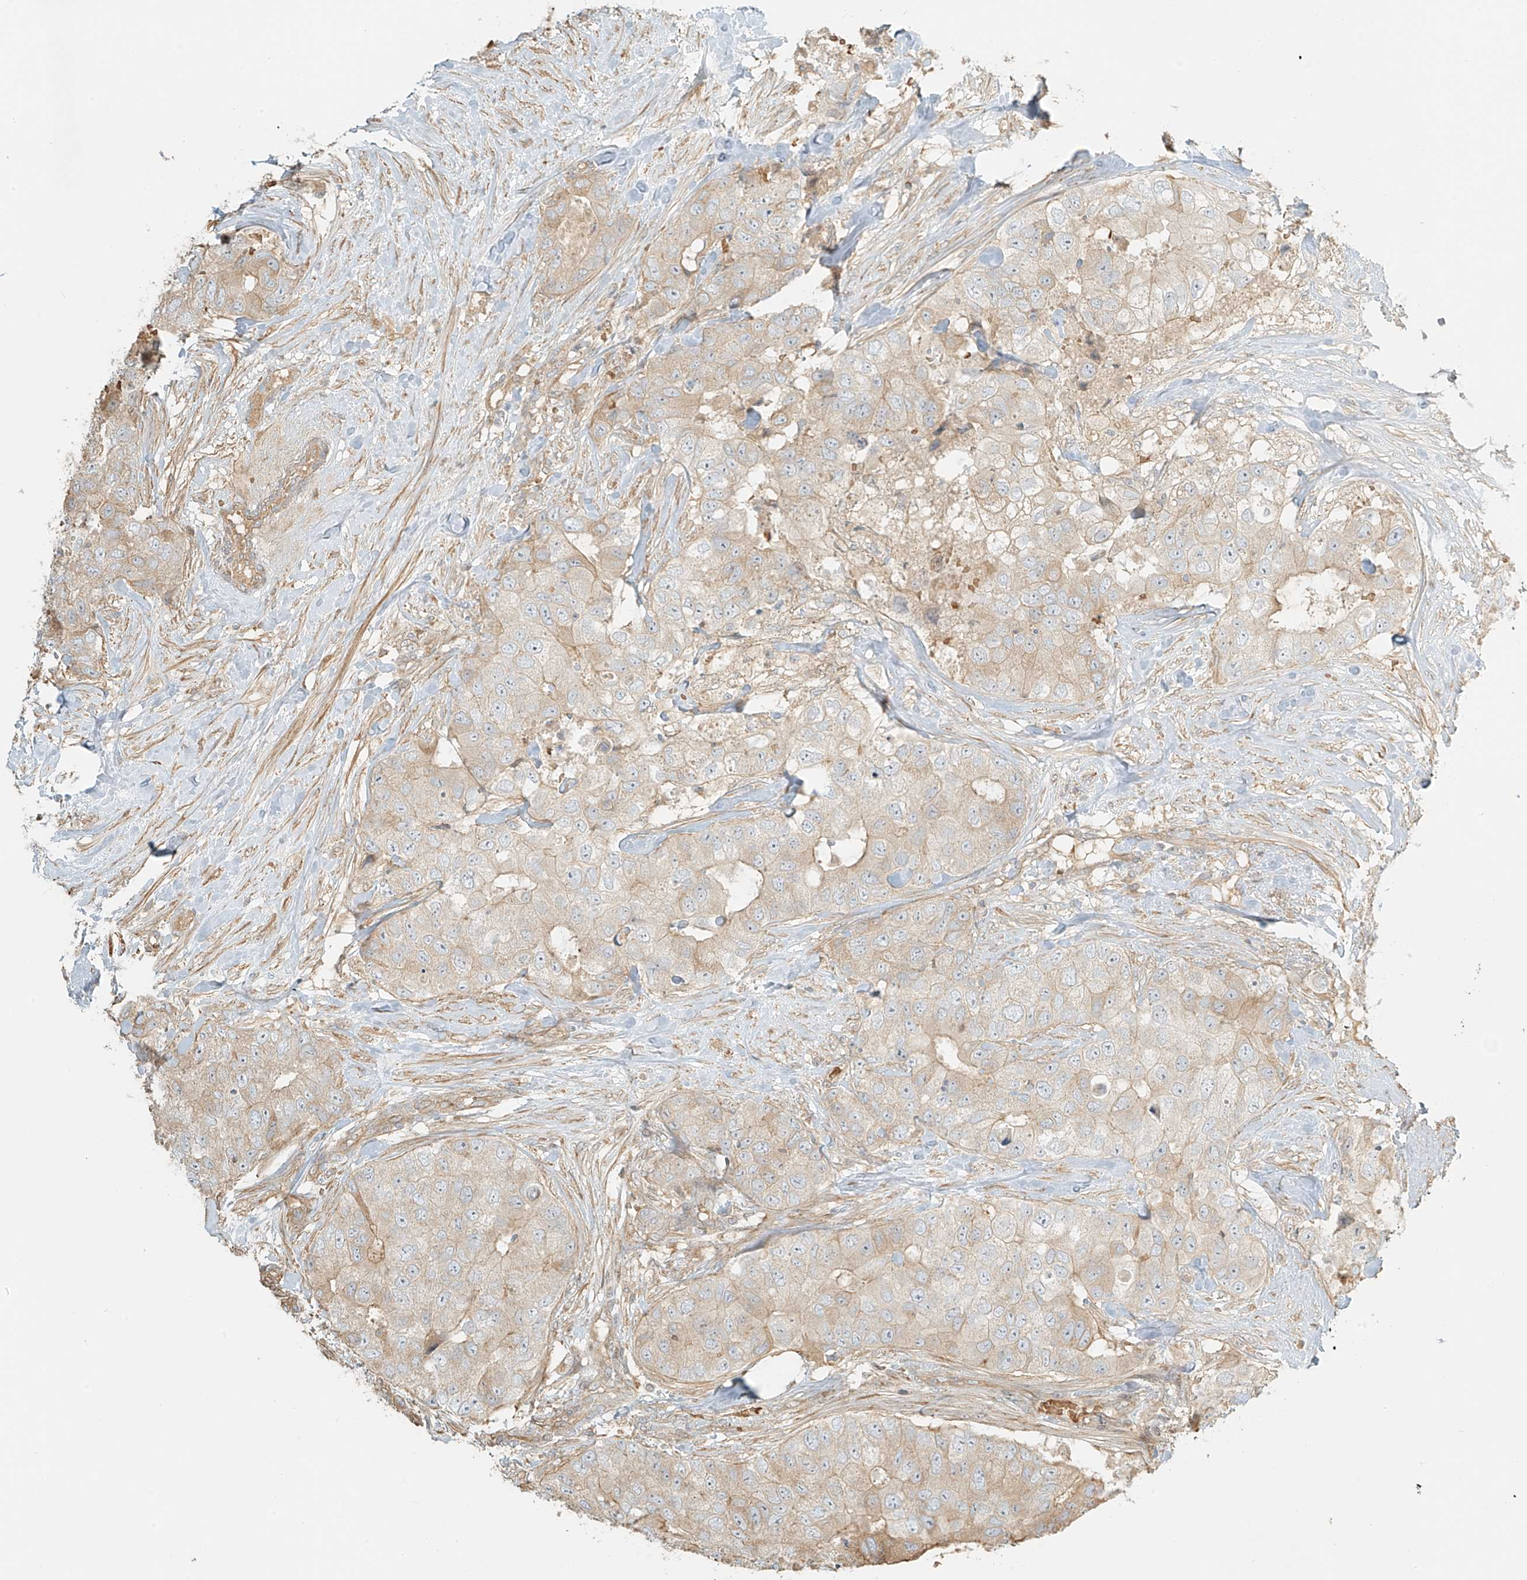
{"staining": {"intensity": "weak", "quantity": "<25%", "location": "cytoplasmic/membranous"}, "tissue": "breast cancer", "cell_type": "Tumor cells", "image_type": "cancer", "snomed": [{"axis": "morphology", "description": "Duct carcinoma"}, {"axis": "topography", "description": "Breast"}], "caption": "There is no significant staining in tumor cells of breast infiltrating ductal carcinoma.", "gene": "UPK1B", "patient": {"sex": "female", "age": 62}}